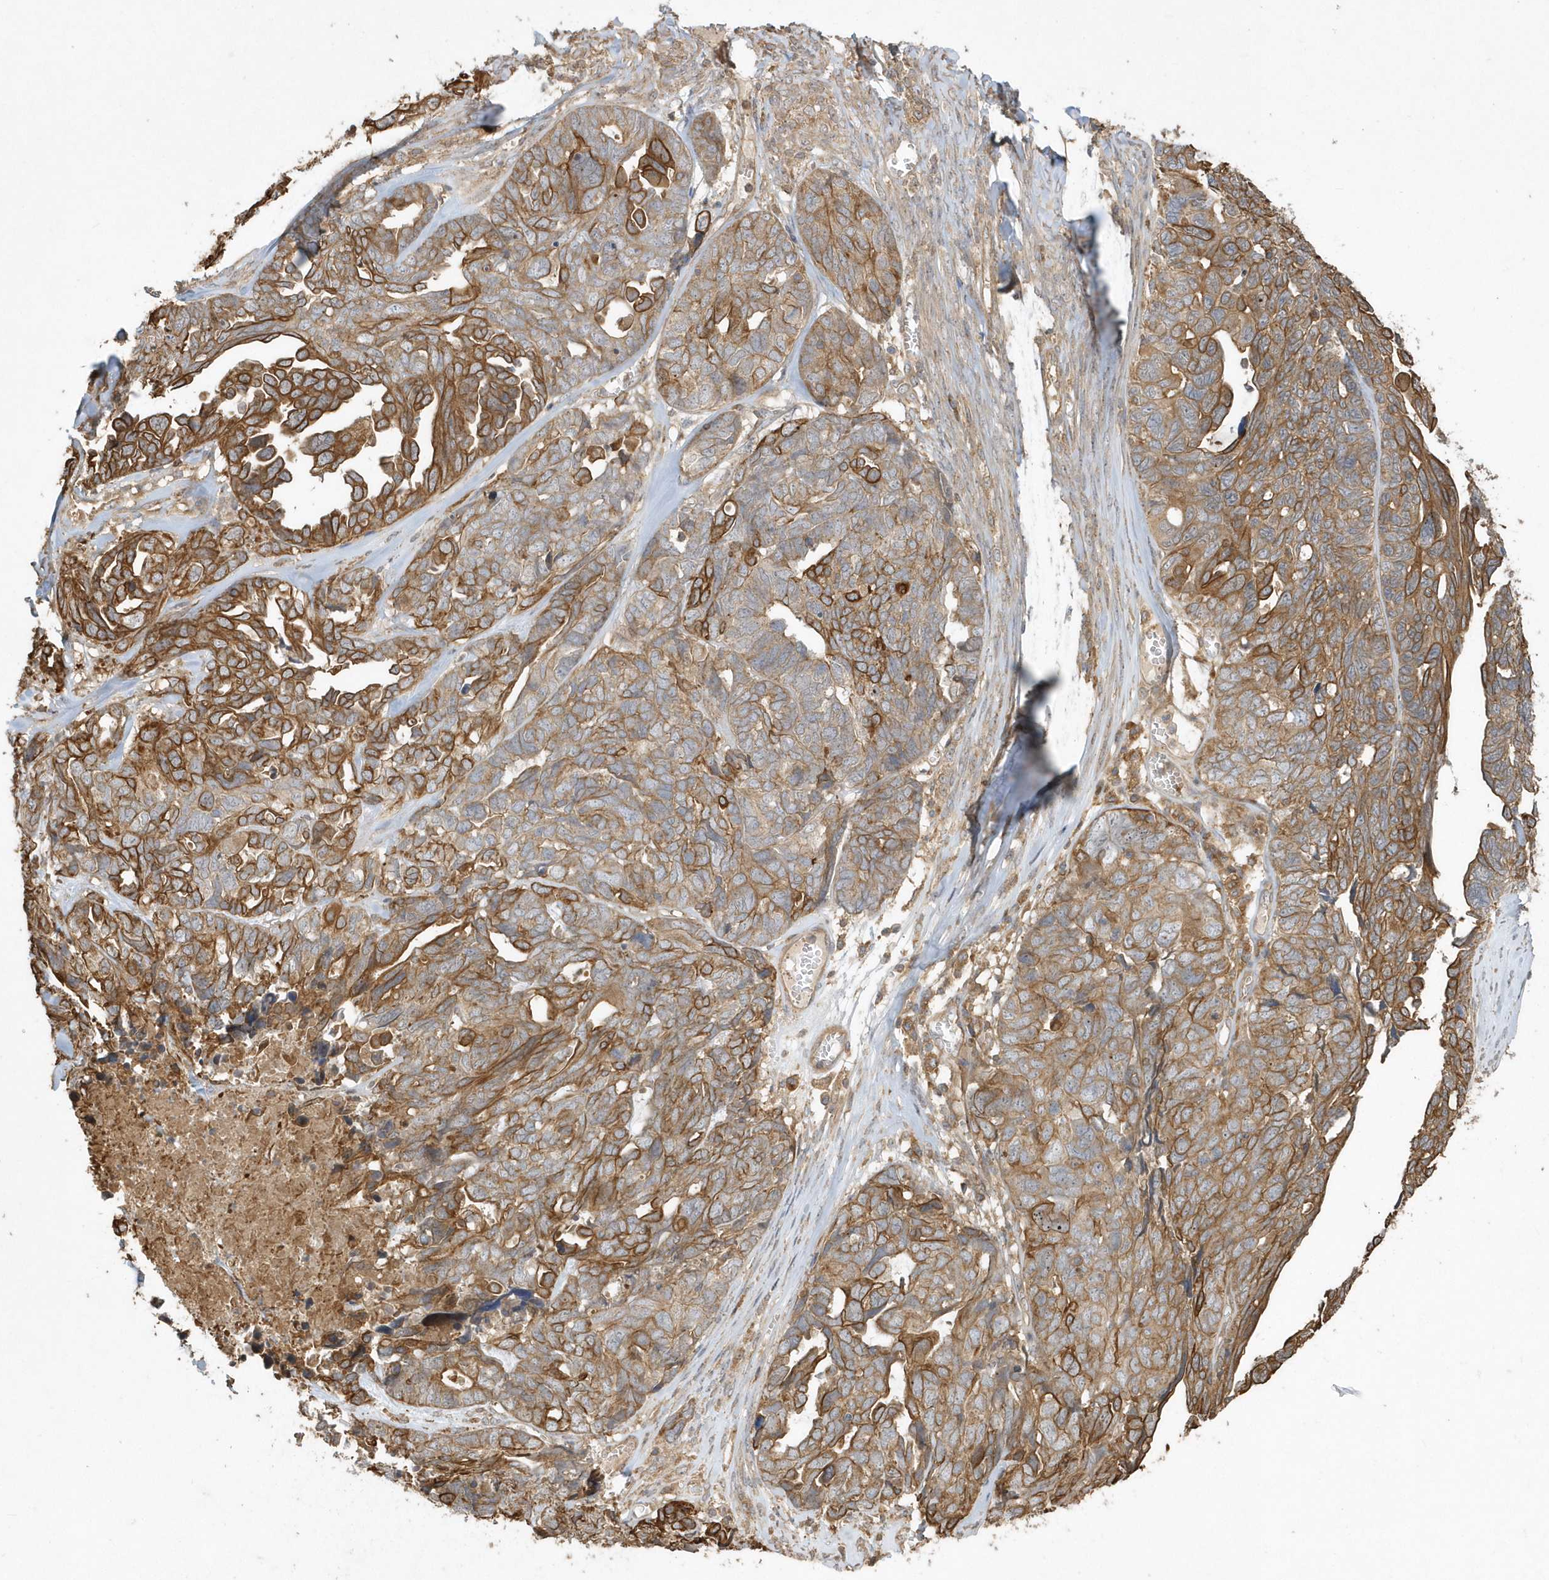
{"staining": {"intensity": "moderate", "quantity": ">75%", "location": "cytoplasmic/membranous"}, "tissue": "ovarian cancer", "cell_type": "Tumor cells", "image_type": "cancer", "snomed": [{"axis": "morphology", "description": "Cystadenocarcinoma, serous, NOS"}, {"axis": "topography", "description": "Ovary"}], "caption": "Ovarian cancer (serous cystadenocarcinoma) tissue exhibits moderate cytoplasmic/membranous positivity in approximately >75% of tumor cells, visualized by immunohistochemistry.", "gene": "SENP8", "patient": {"sex": "female", "age": 79}}